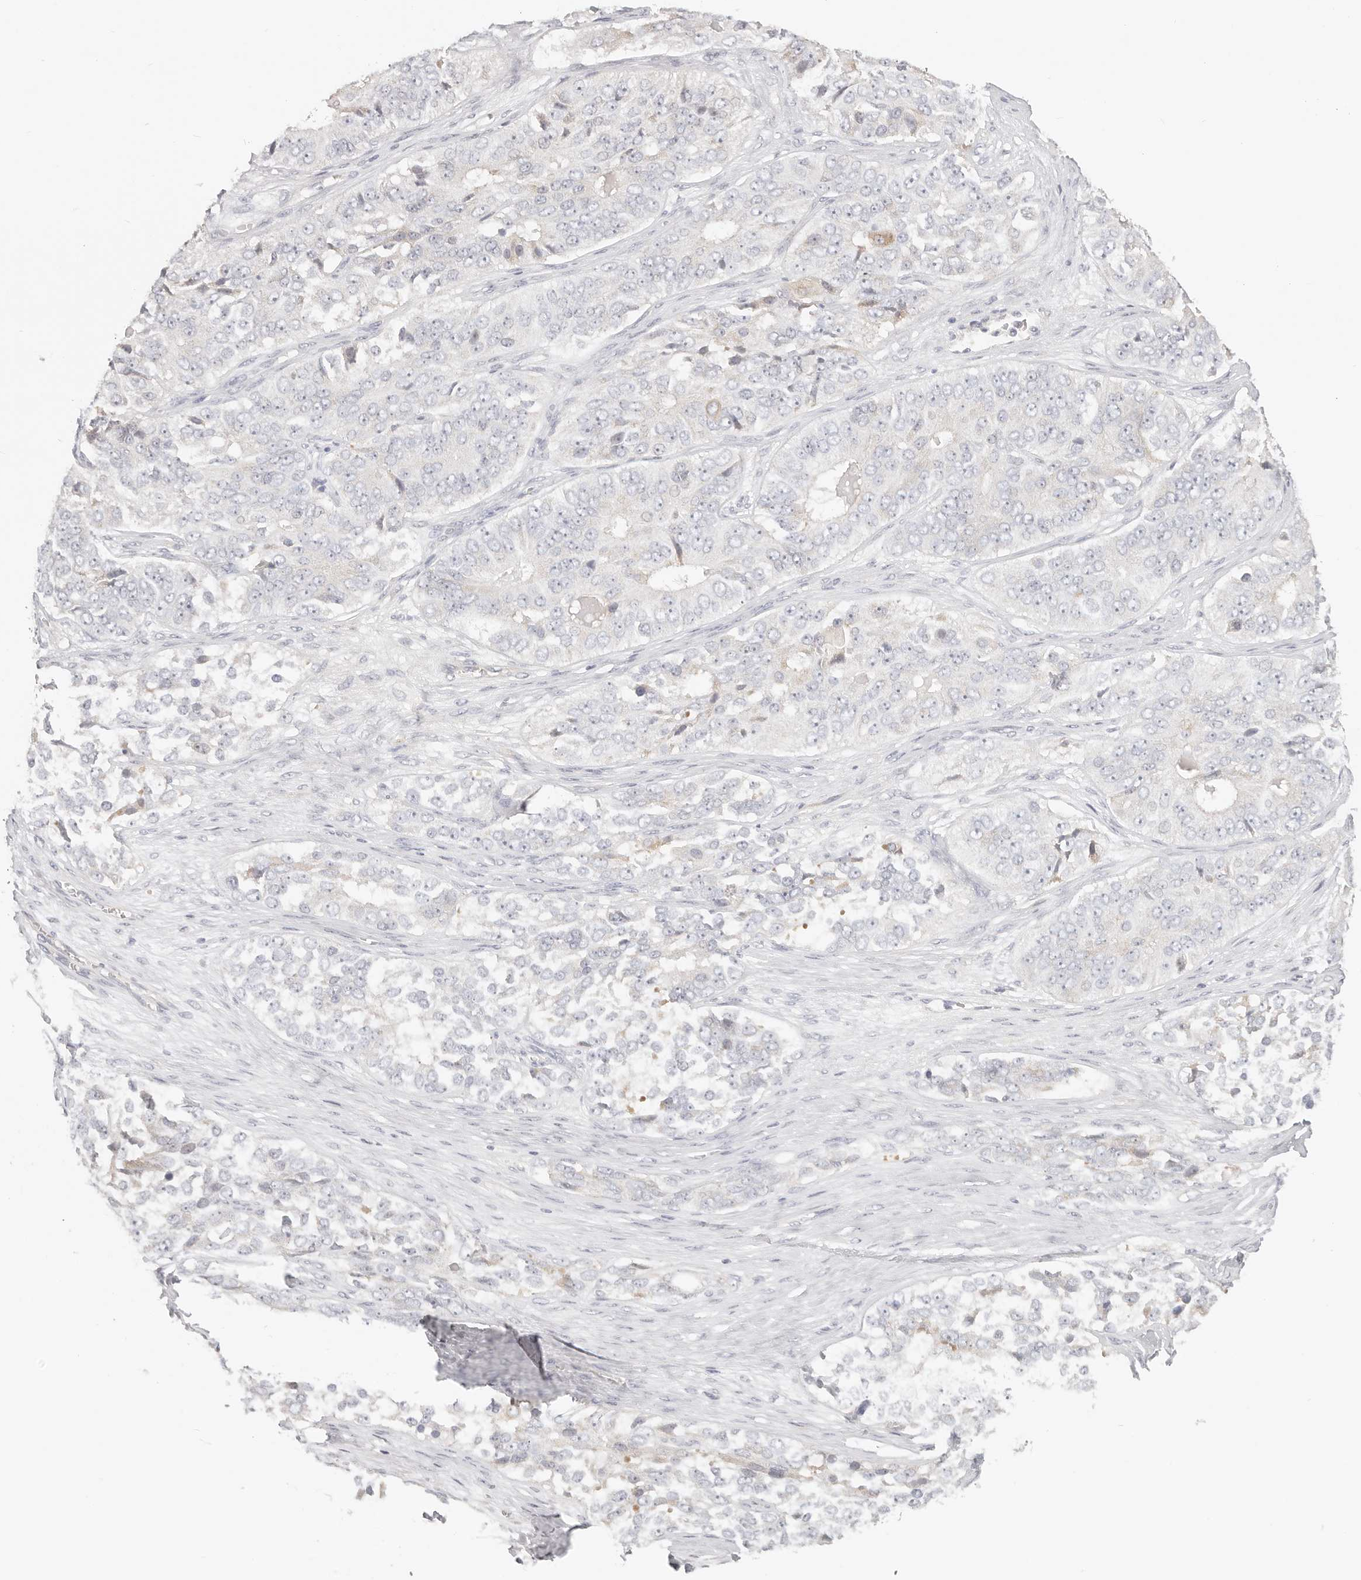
{"staining": {"intensity": "negative", "quantity": "none", "location": "none"}, "tissue": "ovarian cancer", "cell_type": "Tumor cells", "image_type": "cancer", "snomed": [{"axis": "morphology", "description": "Carcinoma, endometroid"}, {"axis": "topography", "description": "Ovary"}], "caption": "Immunohistochemistry (IHC) photomicrograph of neoplastic tissue: ovarian endometroid carcinoma stained with DAB exhibits no significant protein staining in tumor cells. The staining is performed using DAB brown chromogen with nuclei counter-stained in using hematoxylin.", "gene": "DTNBP1", "patient": {"sex": "female", "age": 51}}